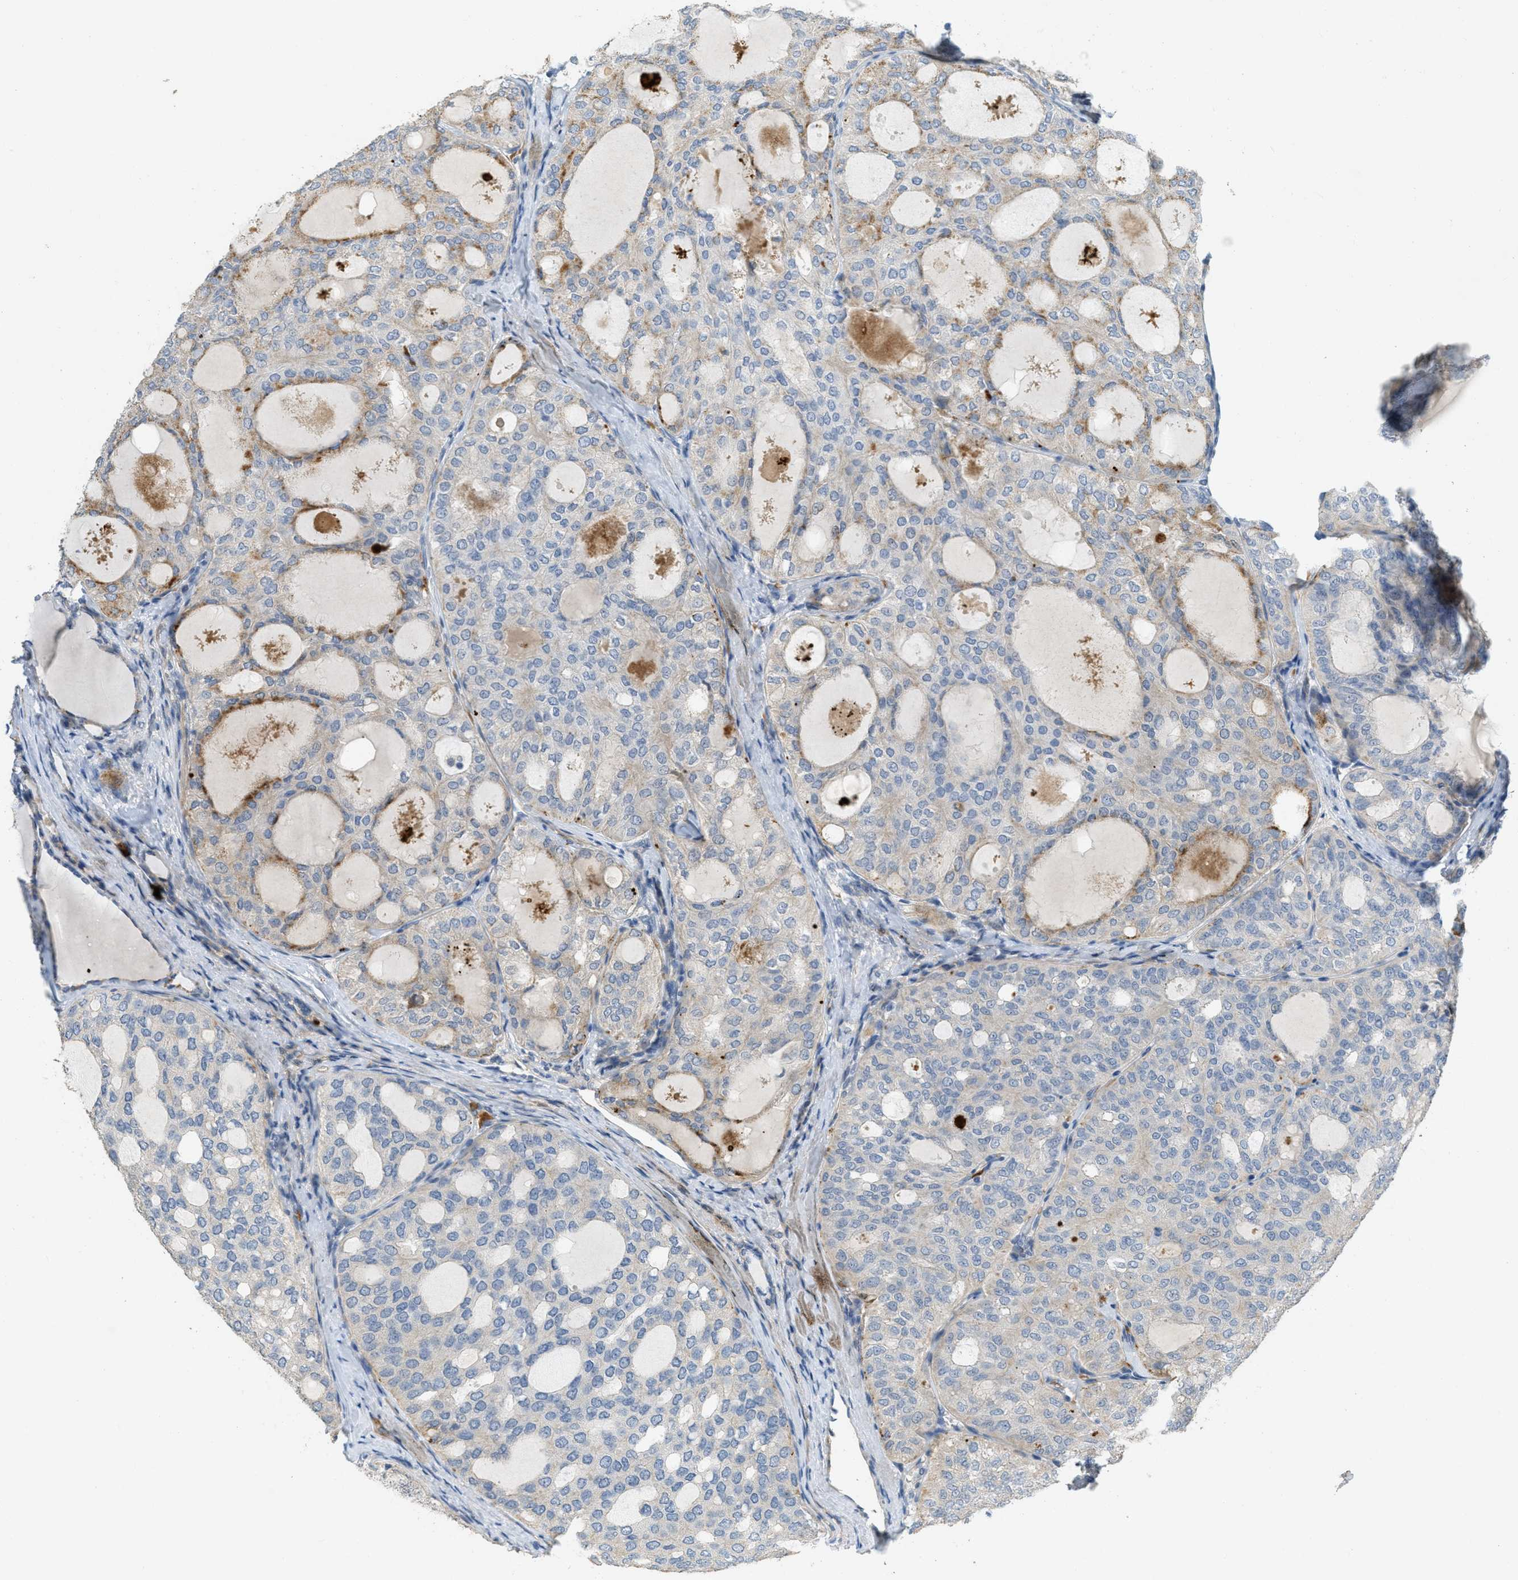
{"staining": {"intensity": "moderate", "quantity": "25%-75%", "location": "cytoplasmic/membranous"}, "tissue": "thyroid cancer", "cell_type": "Tumor cells", "image_type": "cancer", "snomed": [{"axis": "morphology", "description": "Follicular adenoma carcinoma, NOS"}, {"axis": "topography", "description": "Thyroid gland"}], "caption": "A micrograph of human thyroid cancer (follicular adenoma carcinoma) stained for a protein shows moderate cytoplasmic/membranous brown staining in tumor cells. Nuclei are stained in blue.", "gene": "MRS2", "patient": {"sex": "male", "age": 75}}